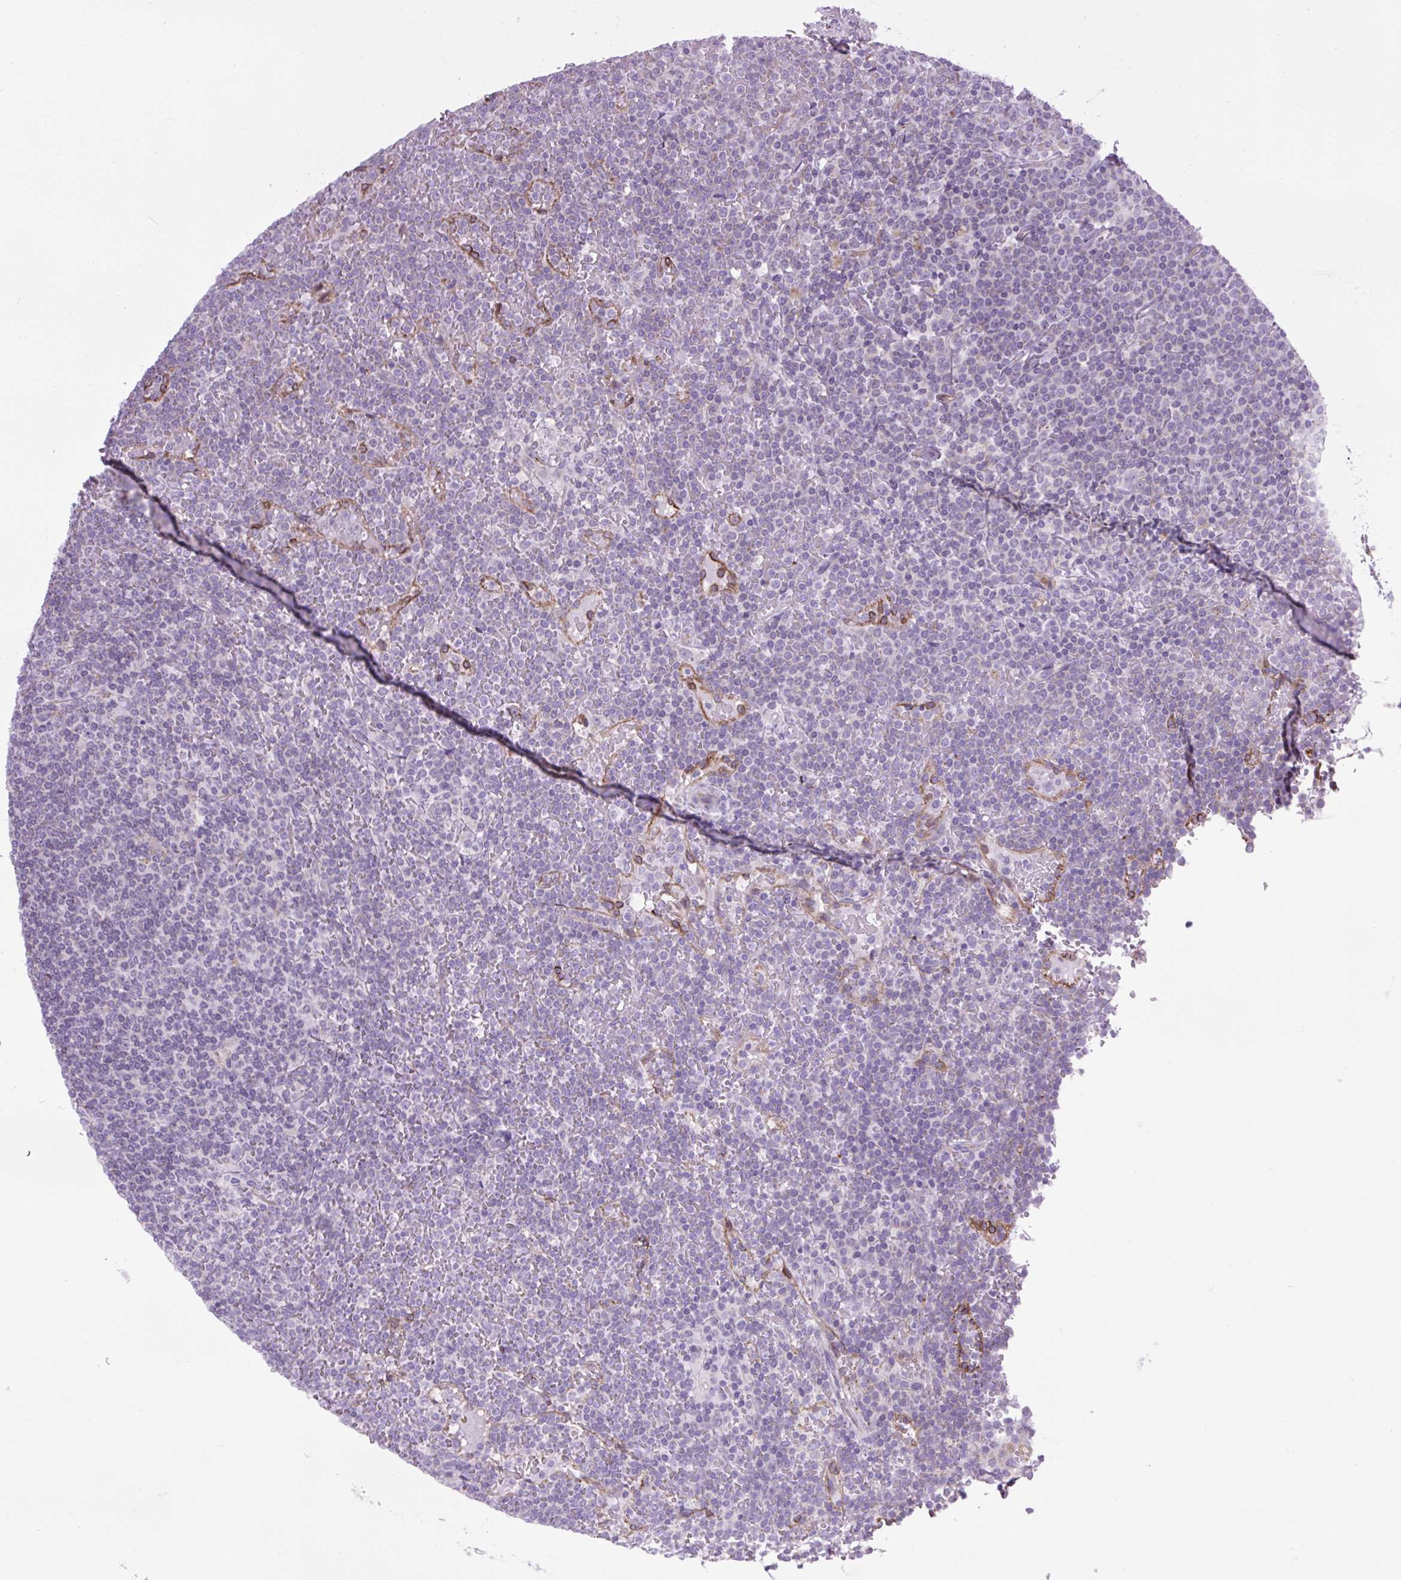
{"staining": {"intensity": "negative", "quantity": "none", "location": "none"}, "tissue": "lymphoma", "cell_type": "Tumor cells", "image_type": "cancer", "snomed": [{"axis": "morphology", "description": "Malignant lymphoma, non-Hodgkin's type, Low grade"}, {"axis": "topography", "description": "Spleen"}], "caption": "A photomicrograph of human low-grade malignant lymphoma, non-Hodgkin's type is negative for staining in tumor cells.", "gene": "RNASE10", "patient": {"sex": "female", "age": 19}}